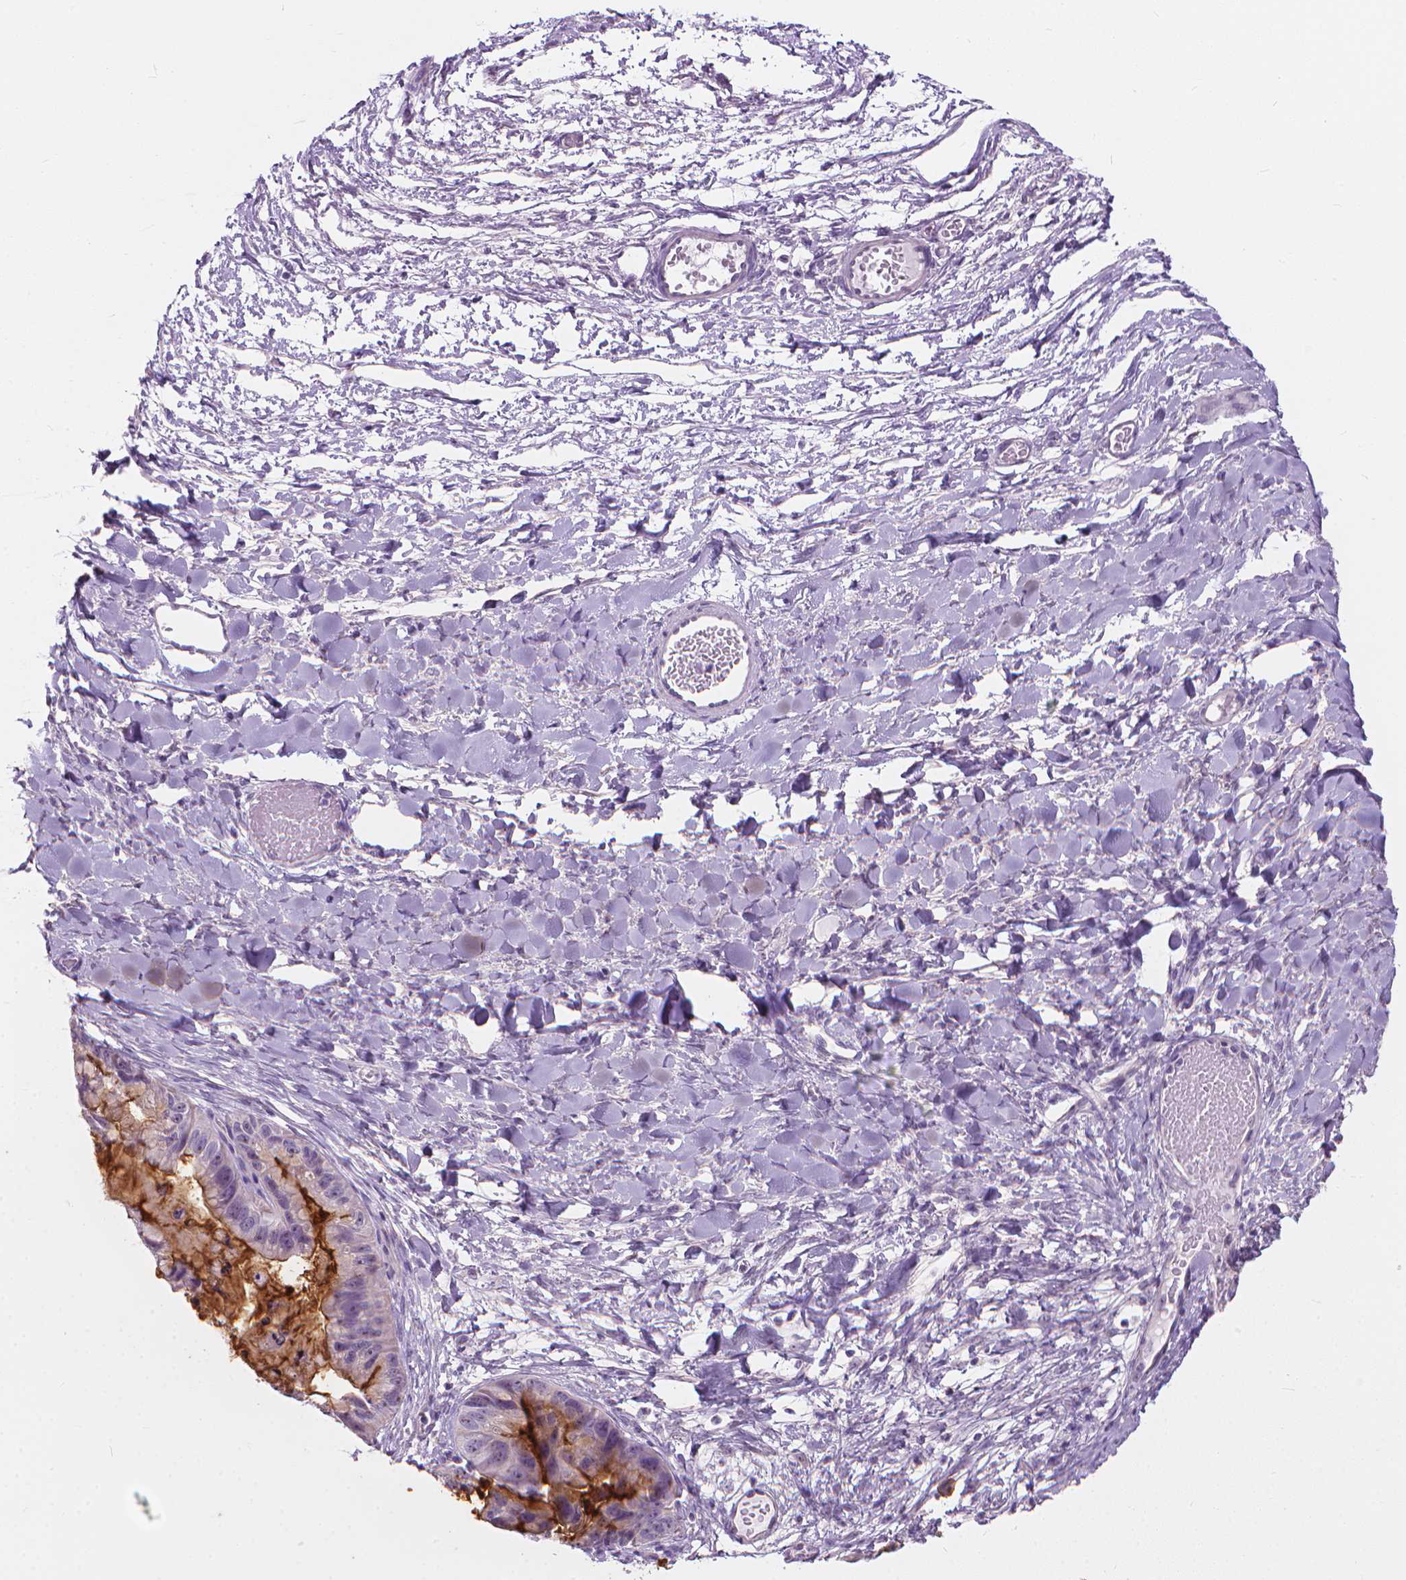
{"staining": {"intensity": "negative", "quantity": "none", "location": "none"}, "tissue": "ovarian cancer", "cell_type": "Tumor cells", "image_type": "cancer", "snomed": [{"axis": "morphology", "description": "Cystadenocarcinoma, mucinous, NOS"}, {"axis": "topography", "description": "Ovary"}], "caption": "Tumor cells are negative for protein expression in human ovarian mucinous cystadenocarcinoma.", "gene": "GPRC5A", "patient": {"sex": "female", "age": 76}}